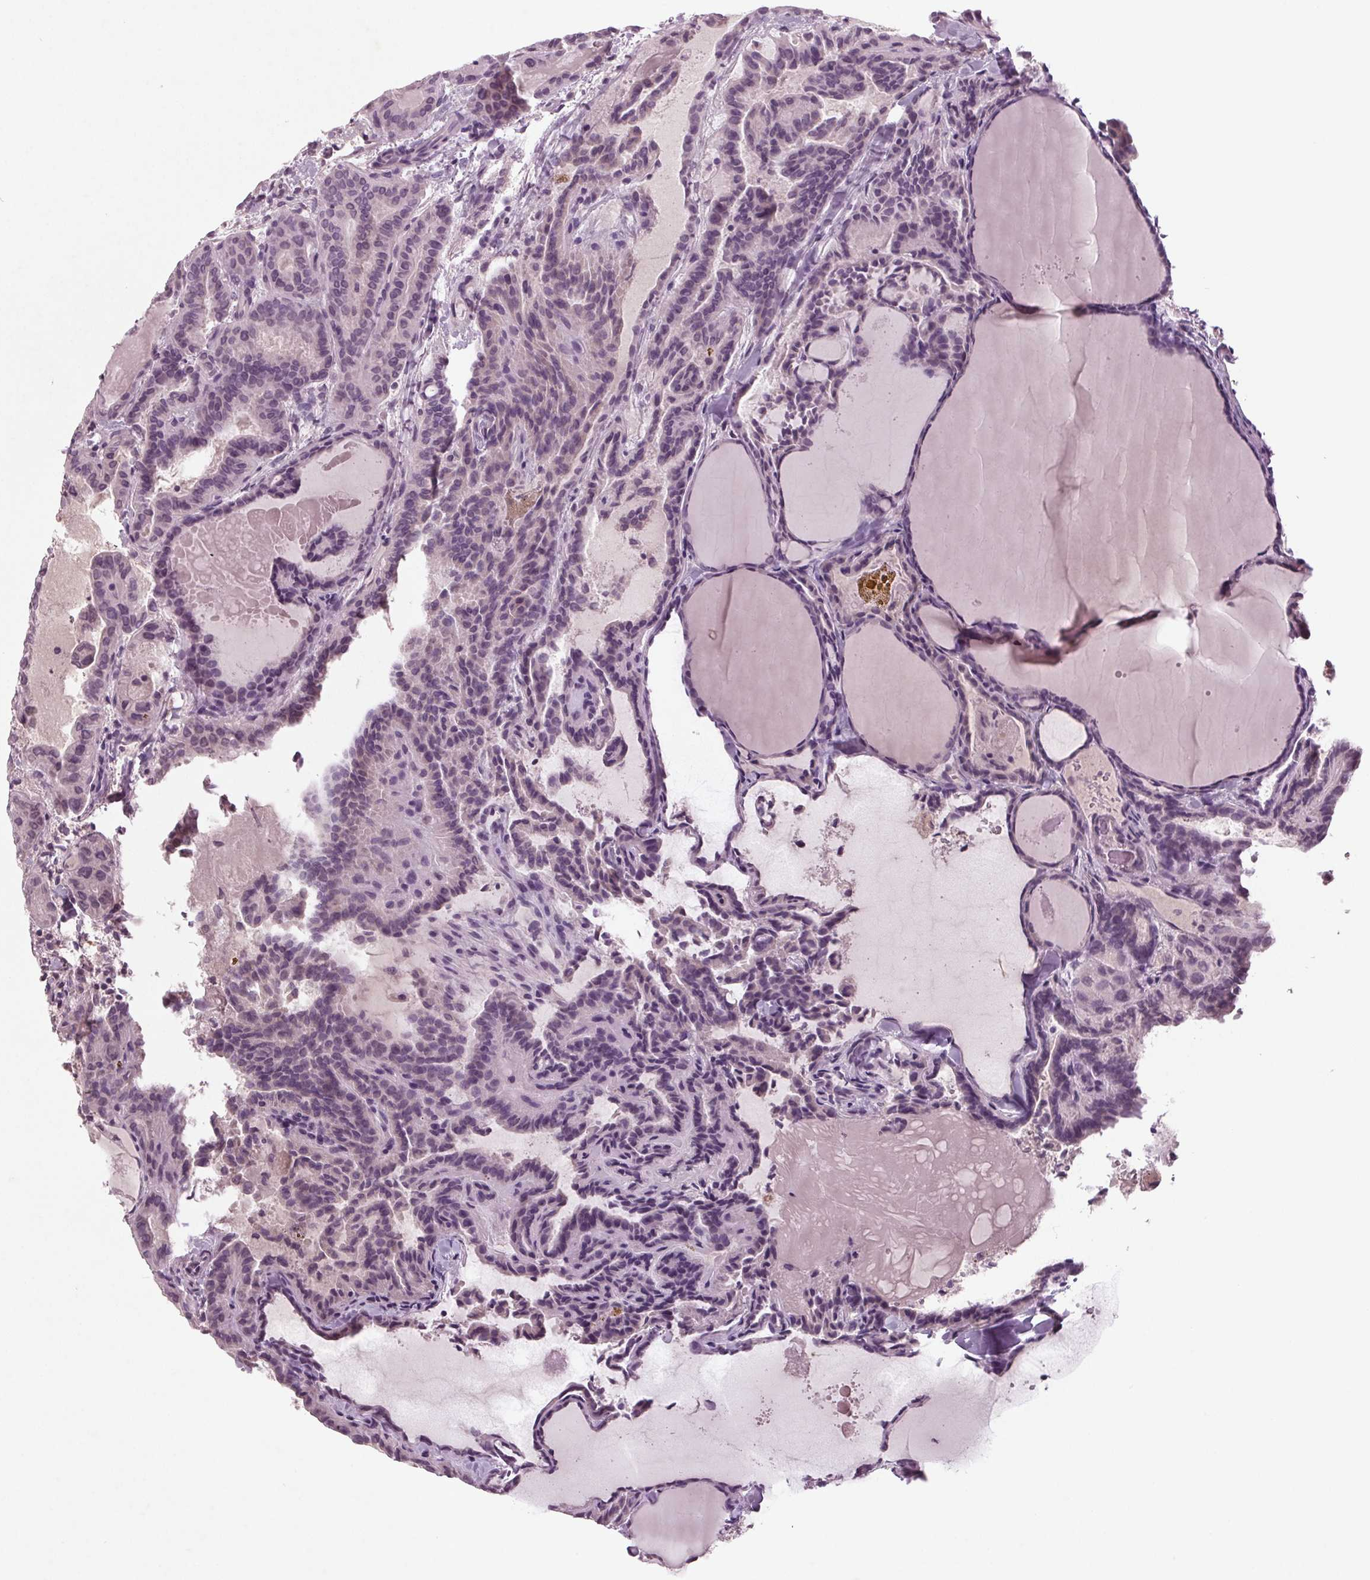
{"staining": {"intensity": "negative", "quantity": "none", "location": "none"}, "tissue": "thyroid cancer", "cell_type": "Tumor cells", "image_type": "cancer", "snomed": [{"axis": "morphology", "description": "Papillary adenocarcinoma, NOS"}, {"axis": "topography", "description": "Thyroid gland"}], "caption": "Tumor cells show no significant protein expression in thyroid cancer. The staining was performed using DAB (3,3'-diaminobenzidine) to visualize the protein expression in brown, while the nuclei were stained in blue with hematoxylin (Magnification: 20x).", "gene": "BHLHE22", "patient": {"sex": "female", "age": 46}}